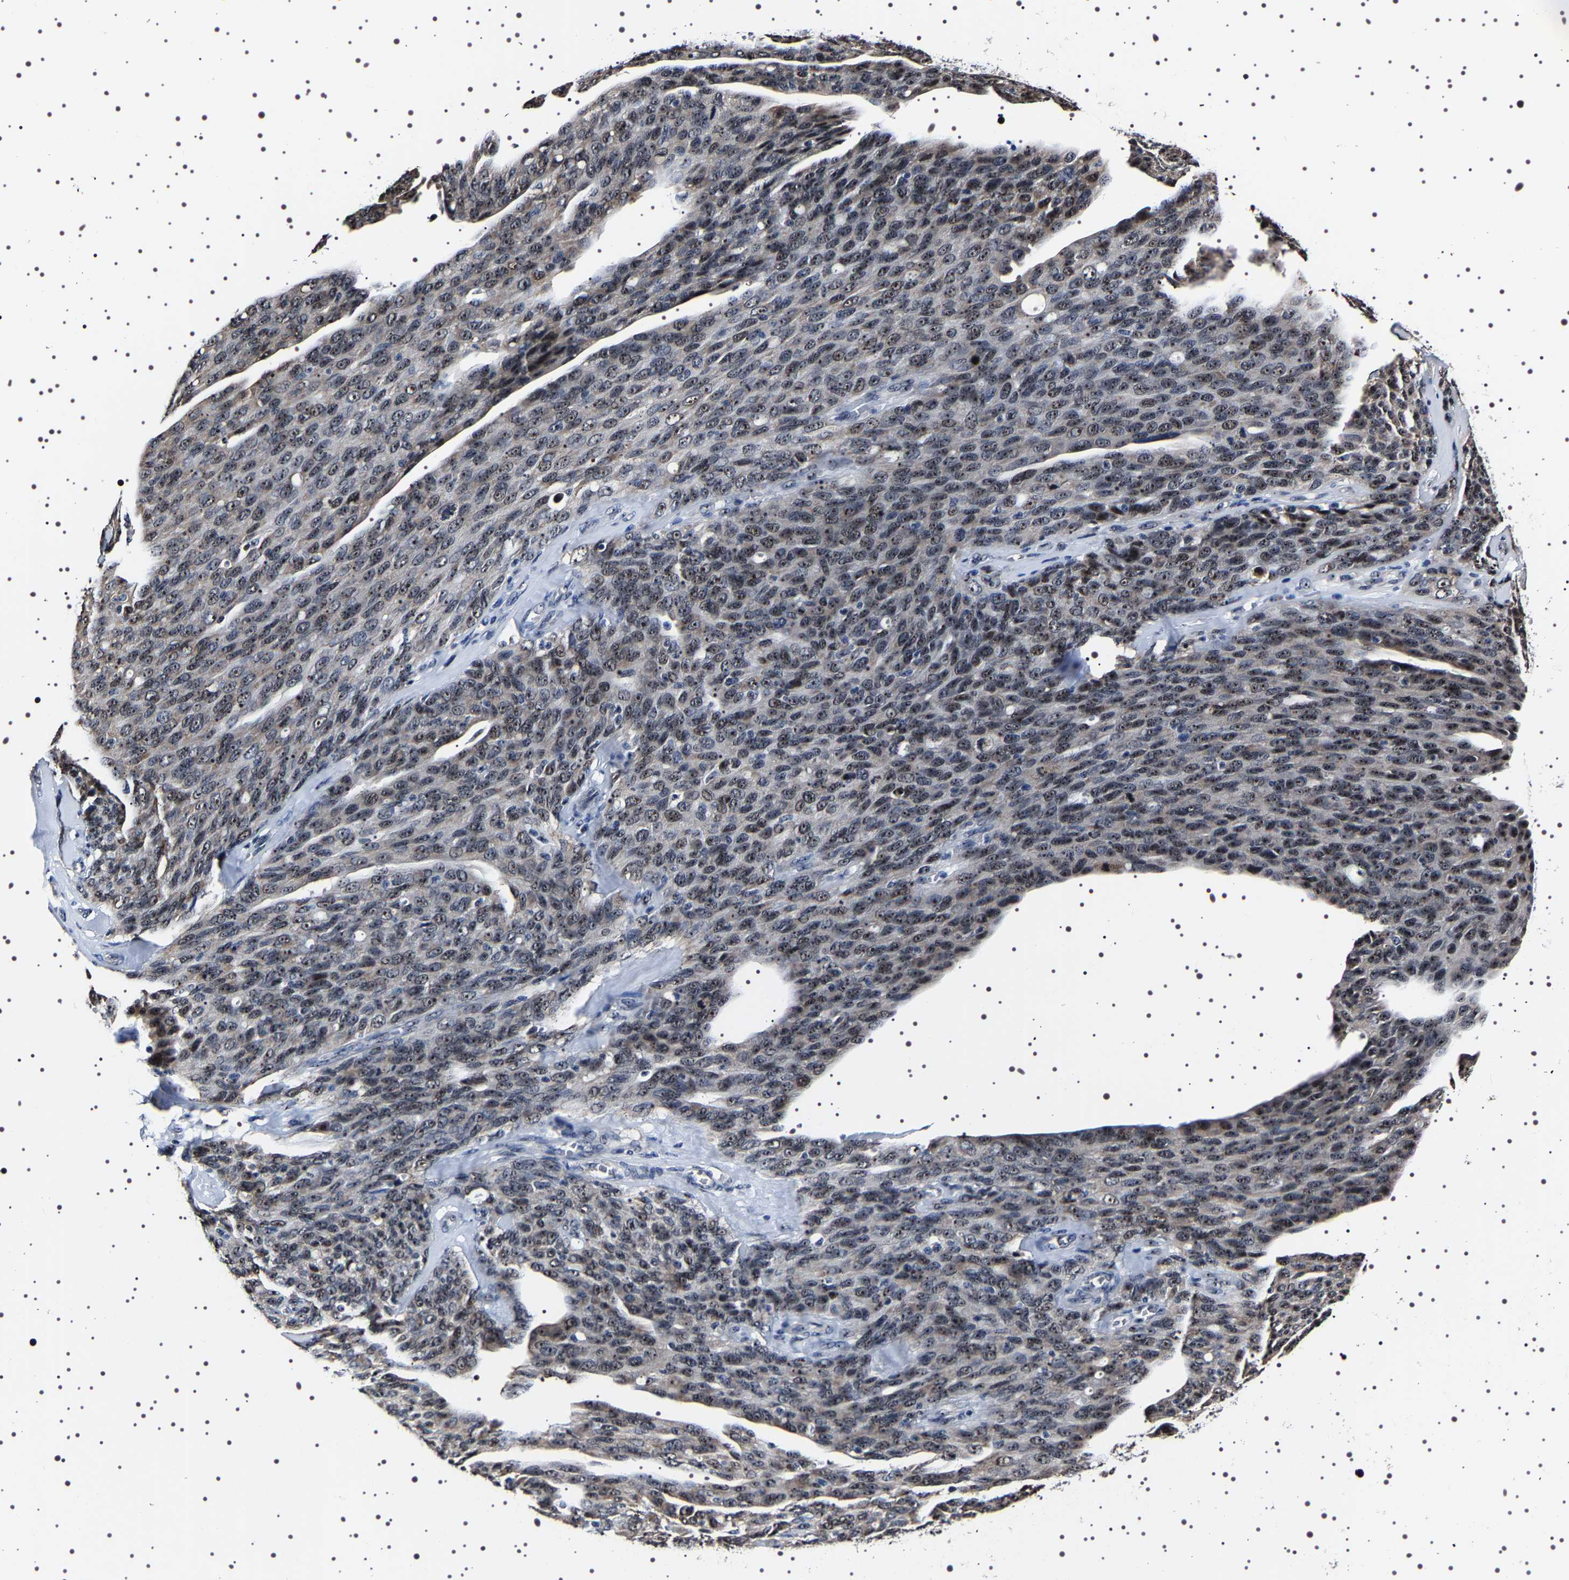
{"staining": {"intensity": "moderate", "quantity": ">75%", "location": "nuclear"}, "tissue": "ovarian cancer", "cell_type": "Tumor cells", "image_type": "cancer", "snomed": [{"axis": "morphology", "description": "Carcinoma, endometroid"}, {"axis": "topography", "description": "Ovary"}], "caption": "Moderate nuclear positivity is identified in about >75% of tumor cells in ovarian endometroid carcinoma.", "gene": "GNL3", "patient": {"sex": "female", "age": 60}}